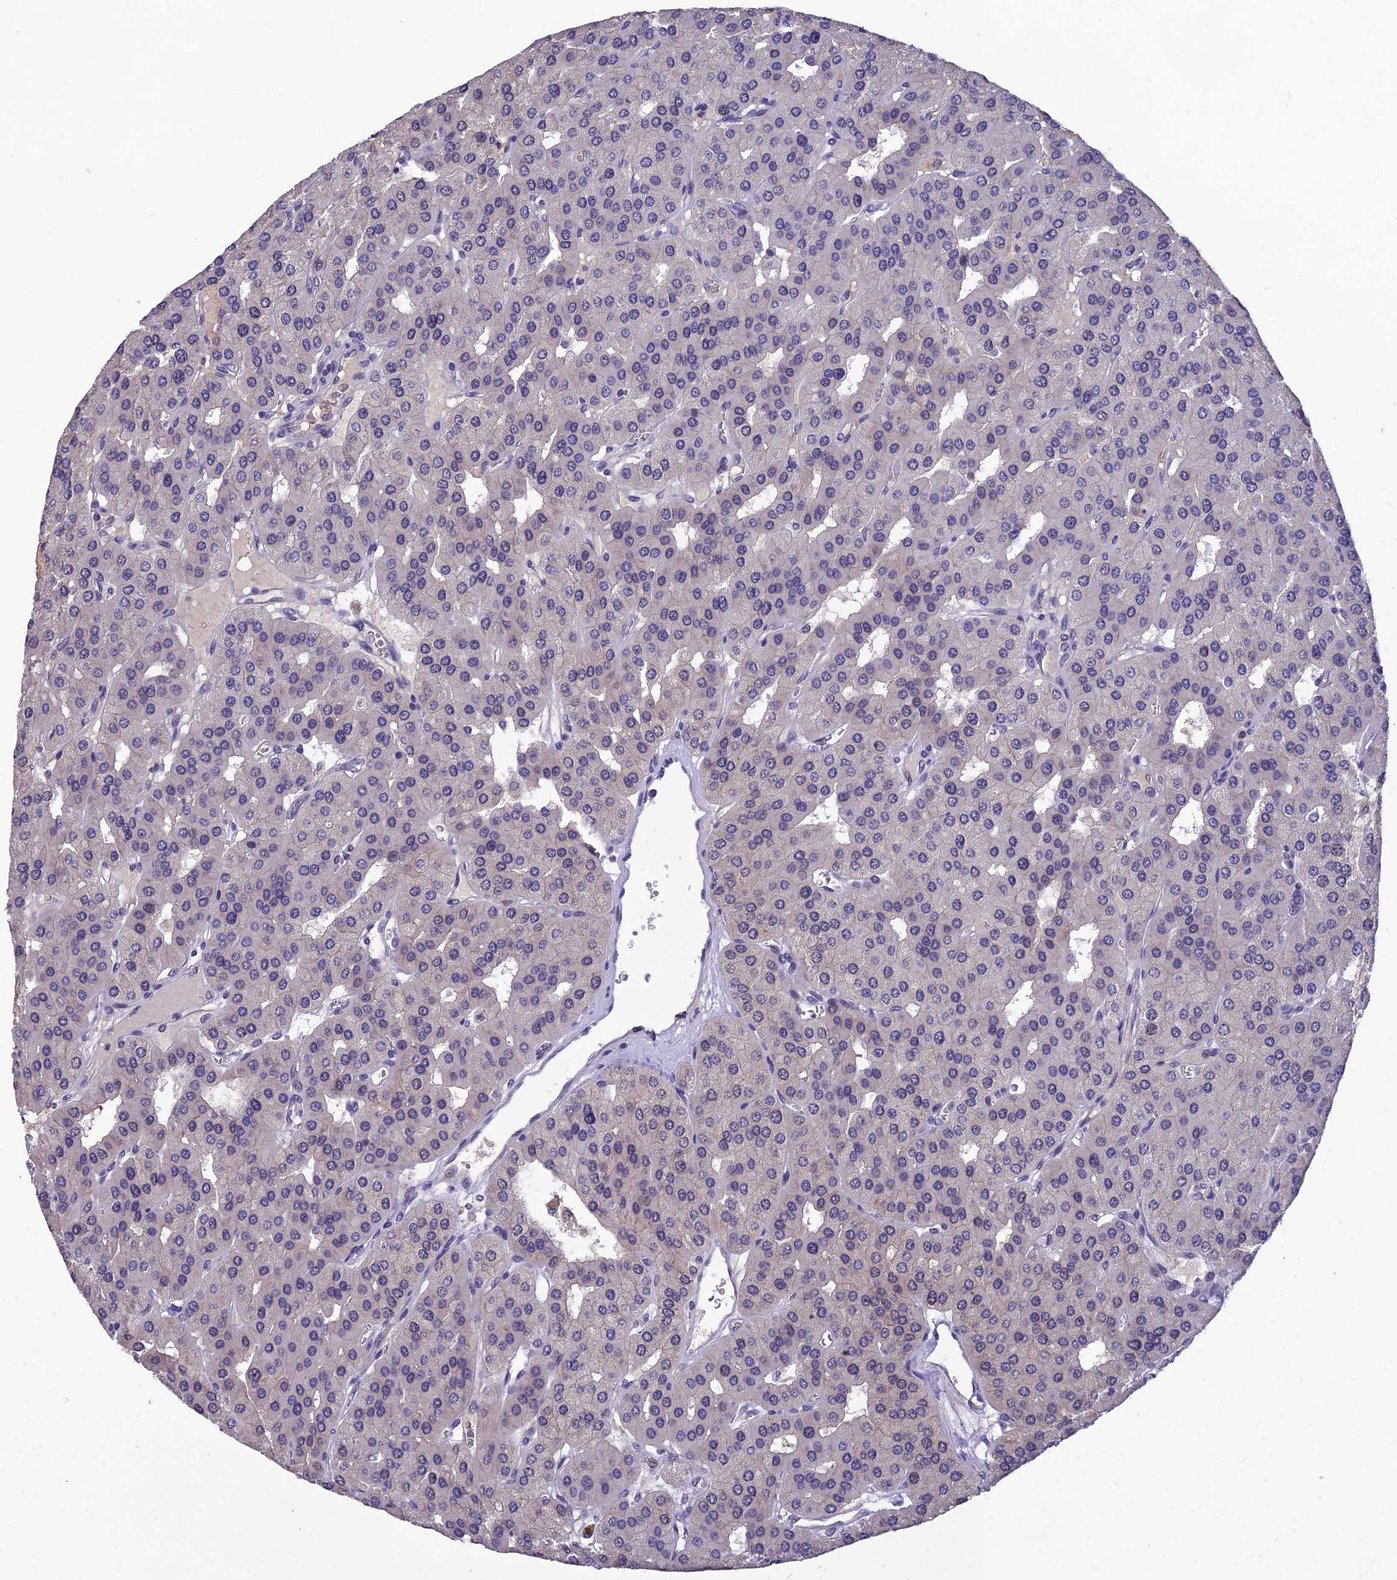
{"staining": {"intensity": "negative", "quantity": "none", "location": "none"}, "tissue": "parathyroid gland", "cell_type": "Glandular cells", "image_type": "normal", "snomed": [{"axis": "morphology", "description": "Normal tissue, NOS"}, {"axis": "morphology", "description": "Adenoma, NOS"}, {"axis": "topography", "description": "Parathyroid gland"}], "caption": "Immunohistochemistry photomicrograph of unremarkable parathyroid gland: human parathyroid gland stained with DAB (3,3'-diaminobenzidine) displays no significant protein positivity in glandular cells. The staining is performed using DAB (3,3'-diaminobenzidine) brown chromogen with nuclei counter-stained in using hematoxylin.", "gene": "GRWD1", "patient": {"sex": "female", "age": 86}}